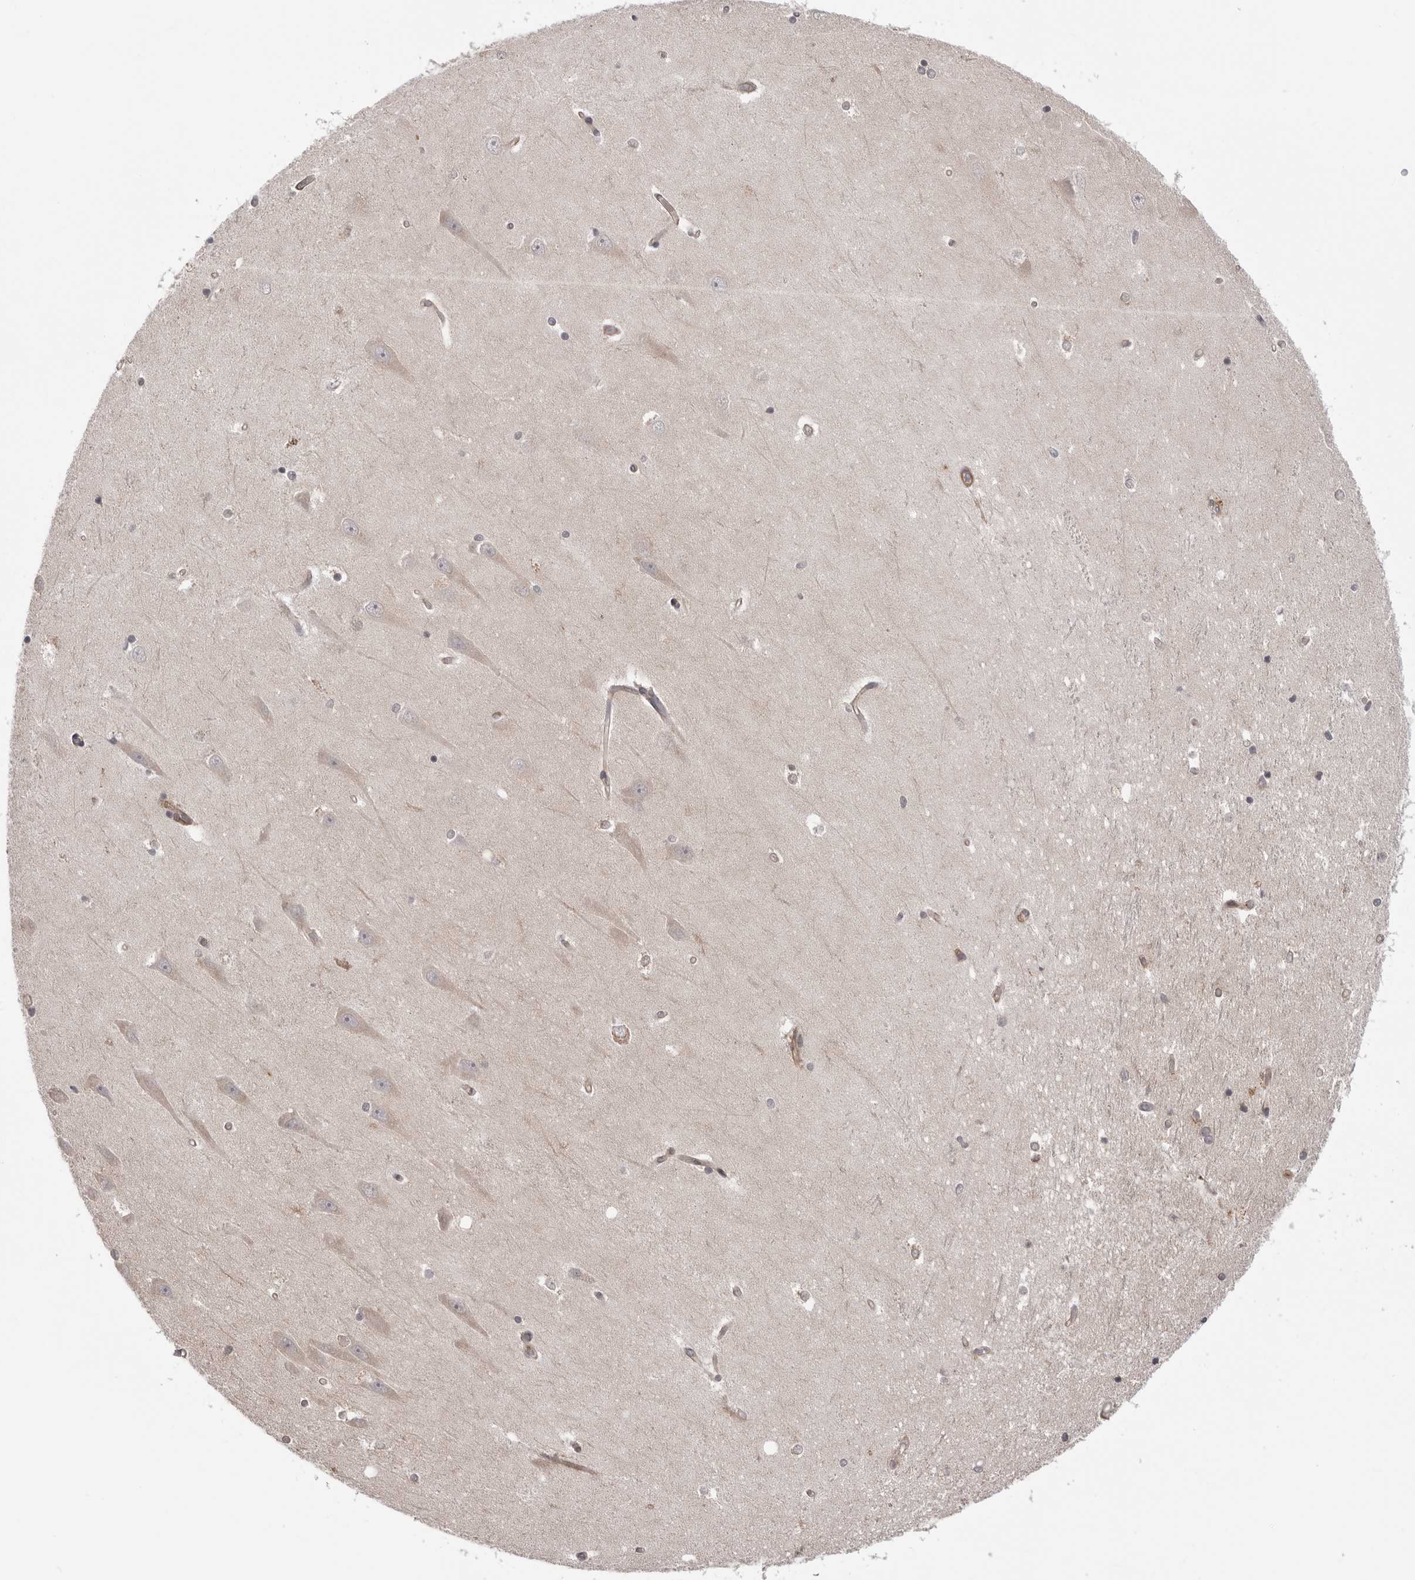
{"staining": {"intensity": "negative", "quantity": "none", "location": "none"}, "tissue": "hippocampus", "cell_type": "Glial cells", "image_type": "normal", "snomed": [{"axis": "morphology", "description": "Normal tissue, NOS"}, {"axis": "topography", "description": "Hippocampus"}], "caption": "Glial cells are negative for protein expression in benign human hippocampus. (Immunohistochemistry, brightfield microscopy, high magnification).", "gene": "SCP2", "patient": {"sex": "male", "age": 45}}